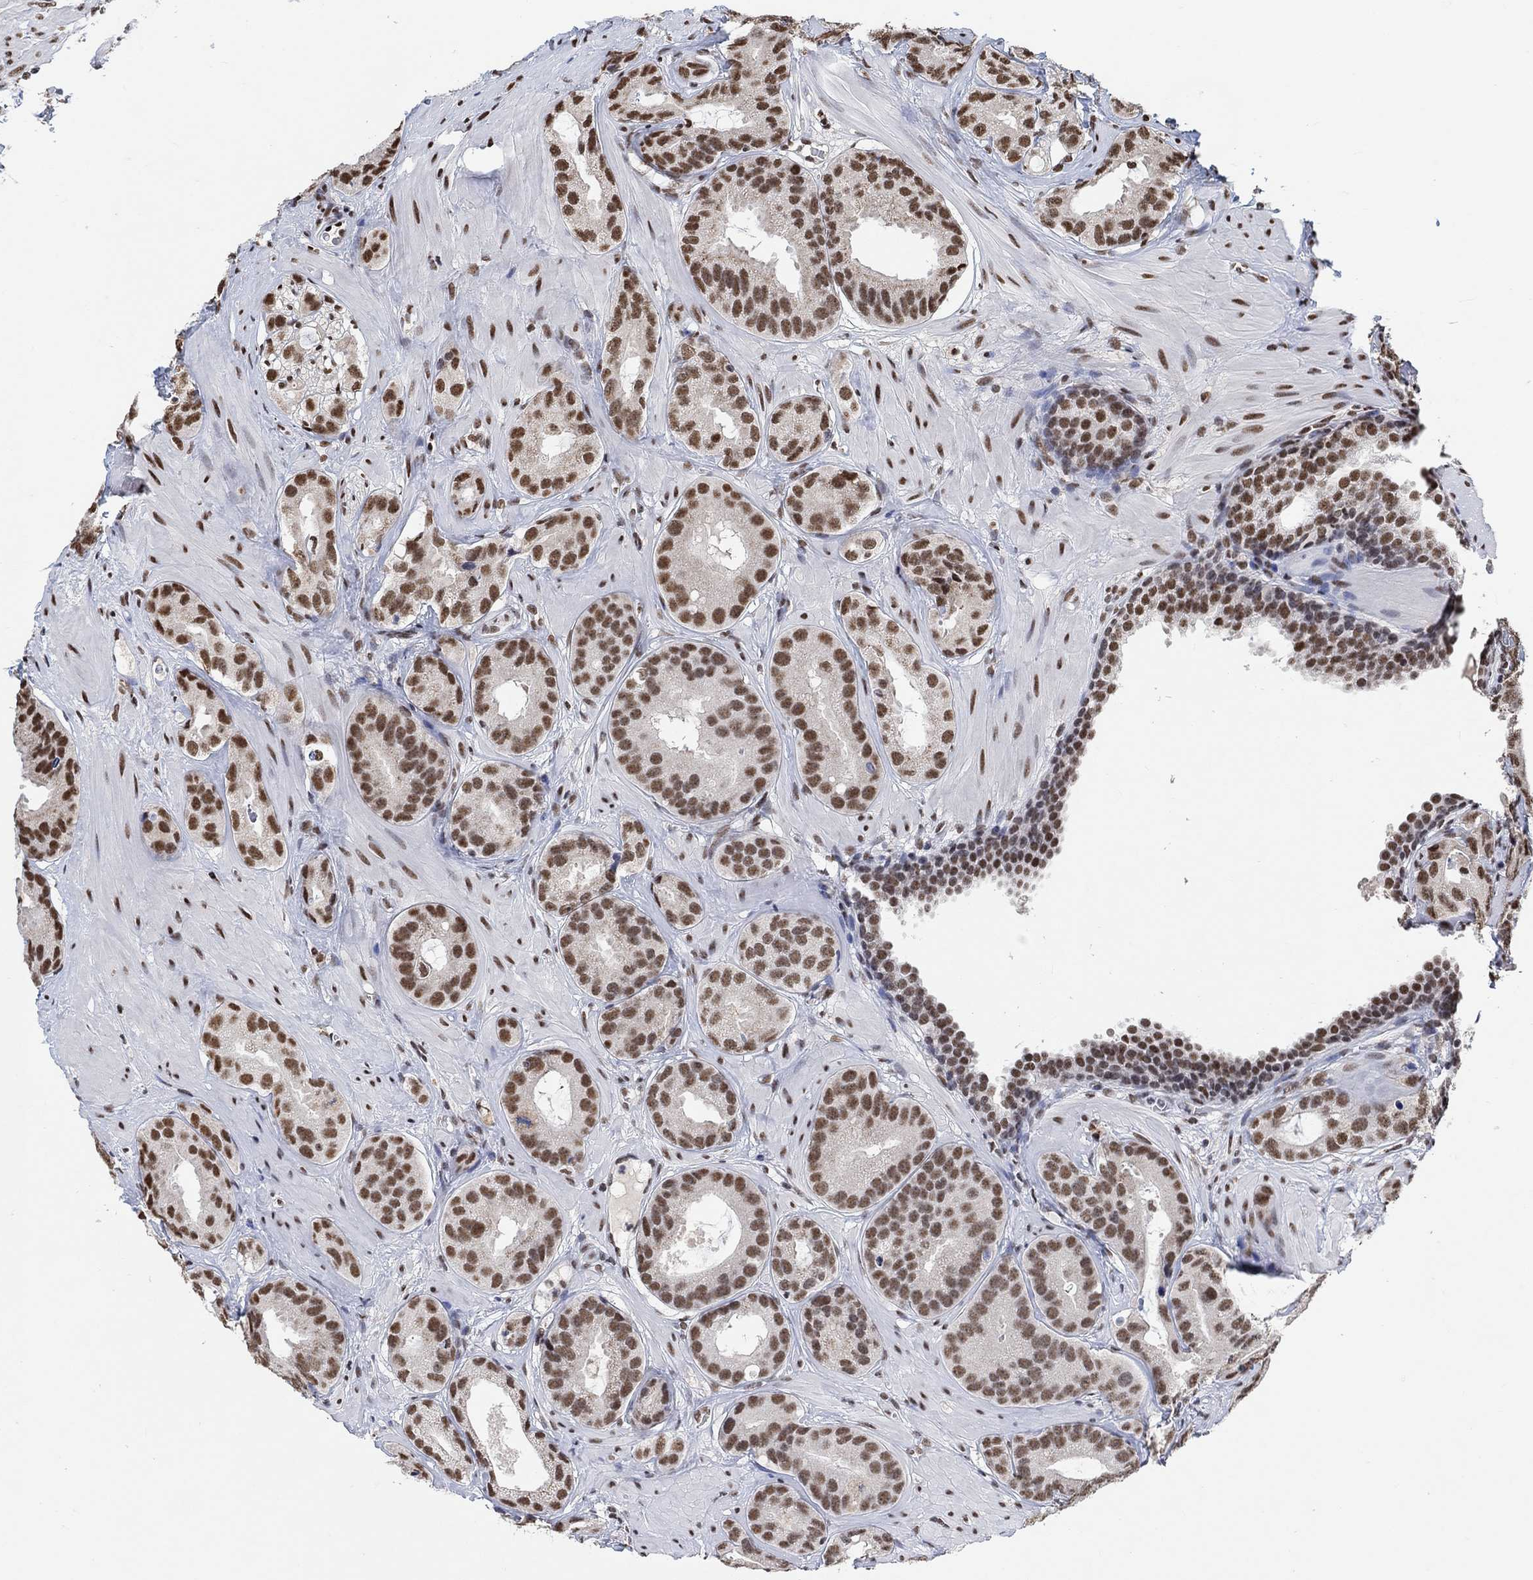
{"staining": {"intensity": "strong", "quantity": "25%-75%", "location": "nuclear"}, "tissue": "prostate cancer", "cell_type": "Tumor cells", "image_type": "cancer", "snomed": [{"axis": "morphology", "description": "Adenocarcinoma, NOS"}, {"axis": "topography", "description": "Prostate"}], "caption": "A brown stain shows strong nuclear expression of a protein in adenocarcinoma (prostate) tumor cells.", "gene": "USP39", "patient": {"sex": "male", "age": 69}}